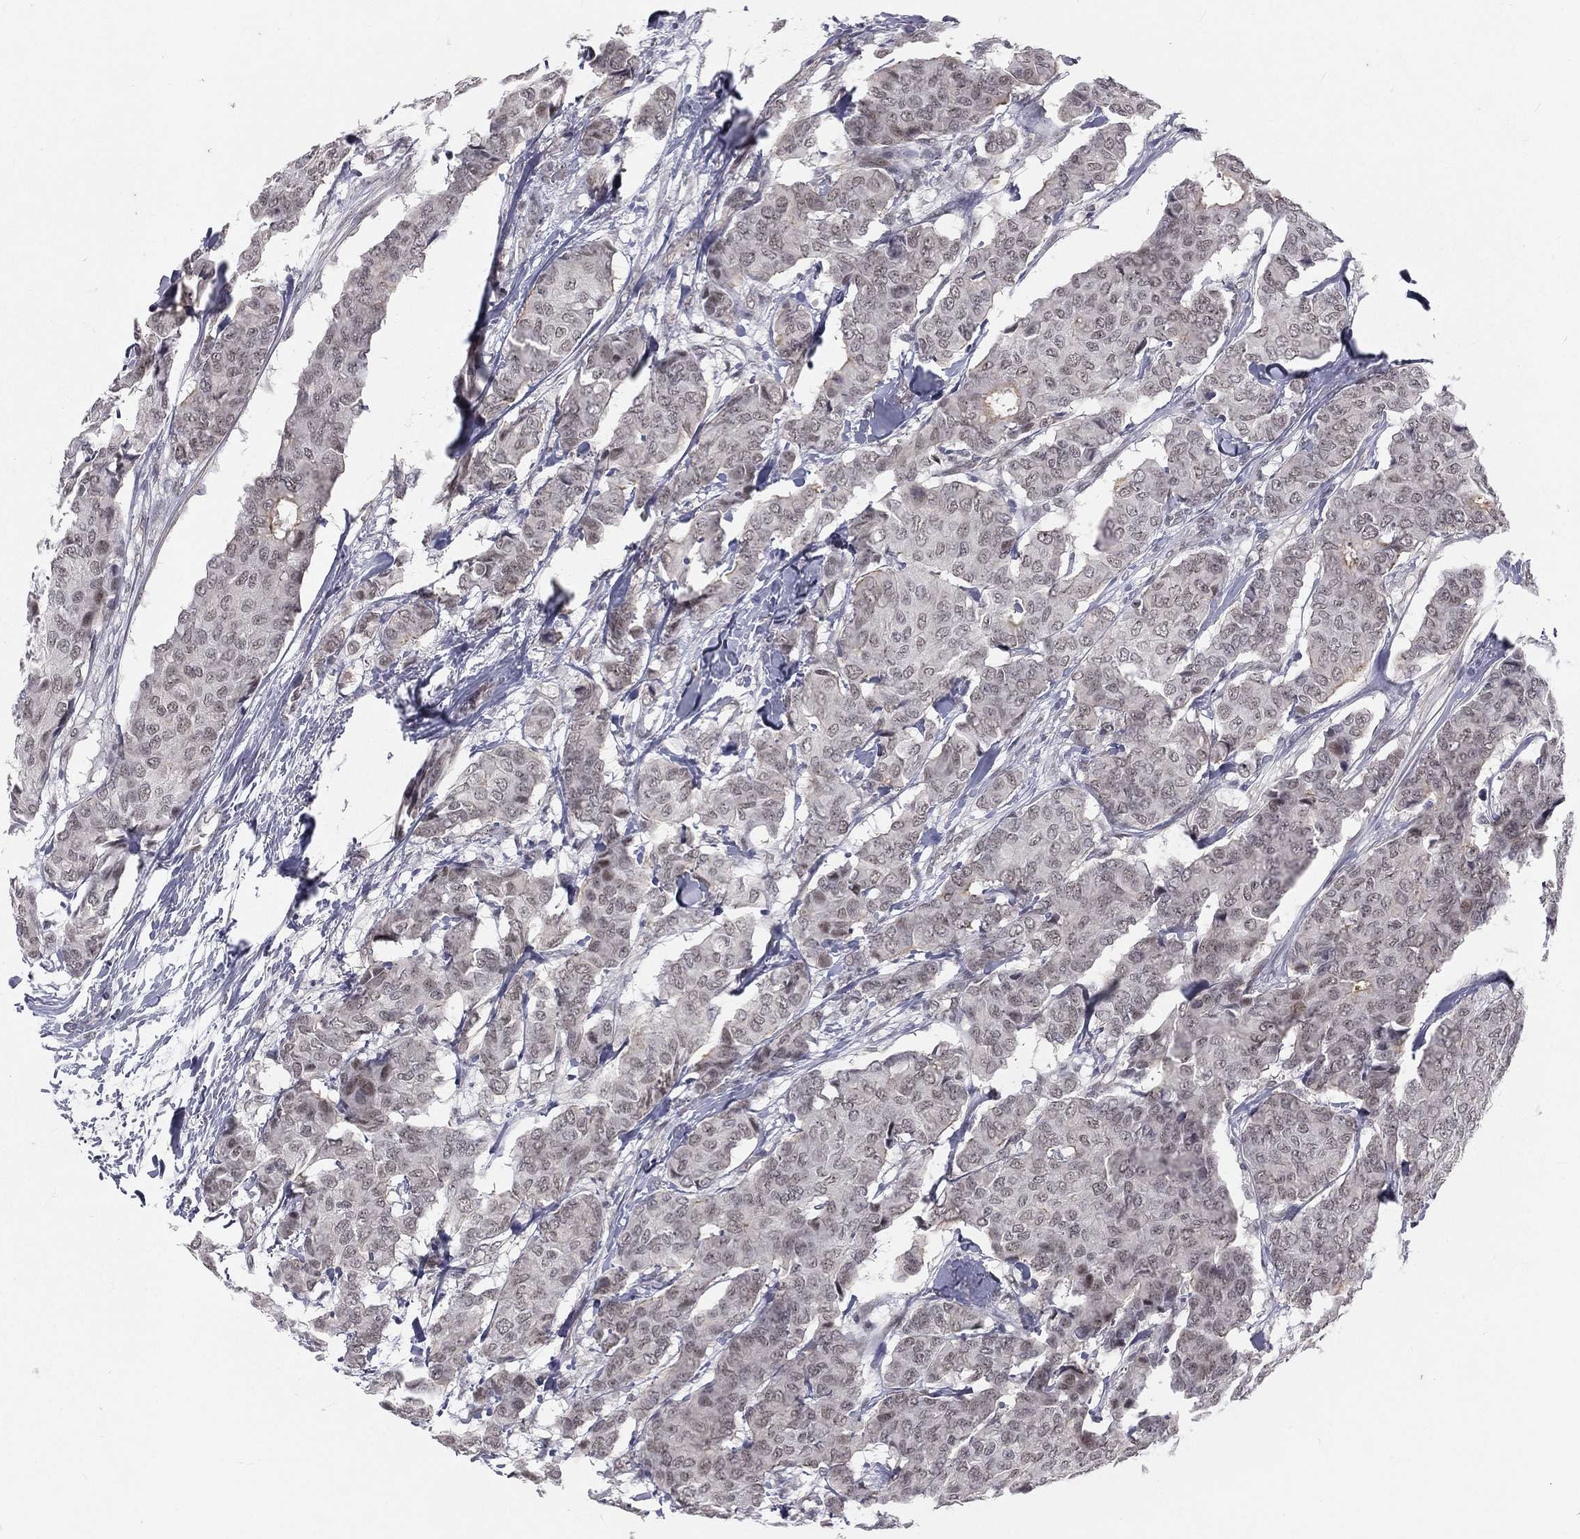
{"staining": {"intensity": "moderate", "quantity": "<25%", "location": "cytoplasmic/membranous"}, "tissue": "breast cancer", "cell_type": "Tumor cells", "image_type": "cancer", "snomed": [{"axis": "morphology", "description": "Duct carcinoma"}, {"axis": "topography", "description": "Breast"}], "caption": "An immunohistochemistry micrograph of neoplastic tissue is shown. Protein staining in brown shows moderate cytoplasmic/membranous positivity in intraductal carcinoma (breast) within tumor cells.", "gene": "MORC2", "patient": {"sex": "female", "age": 75}}